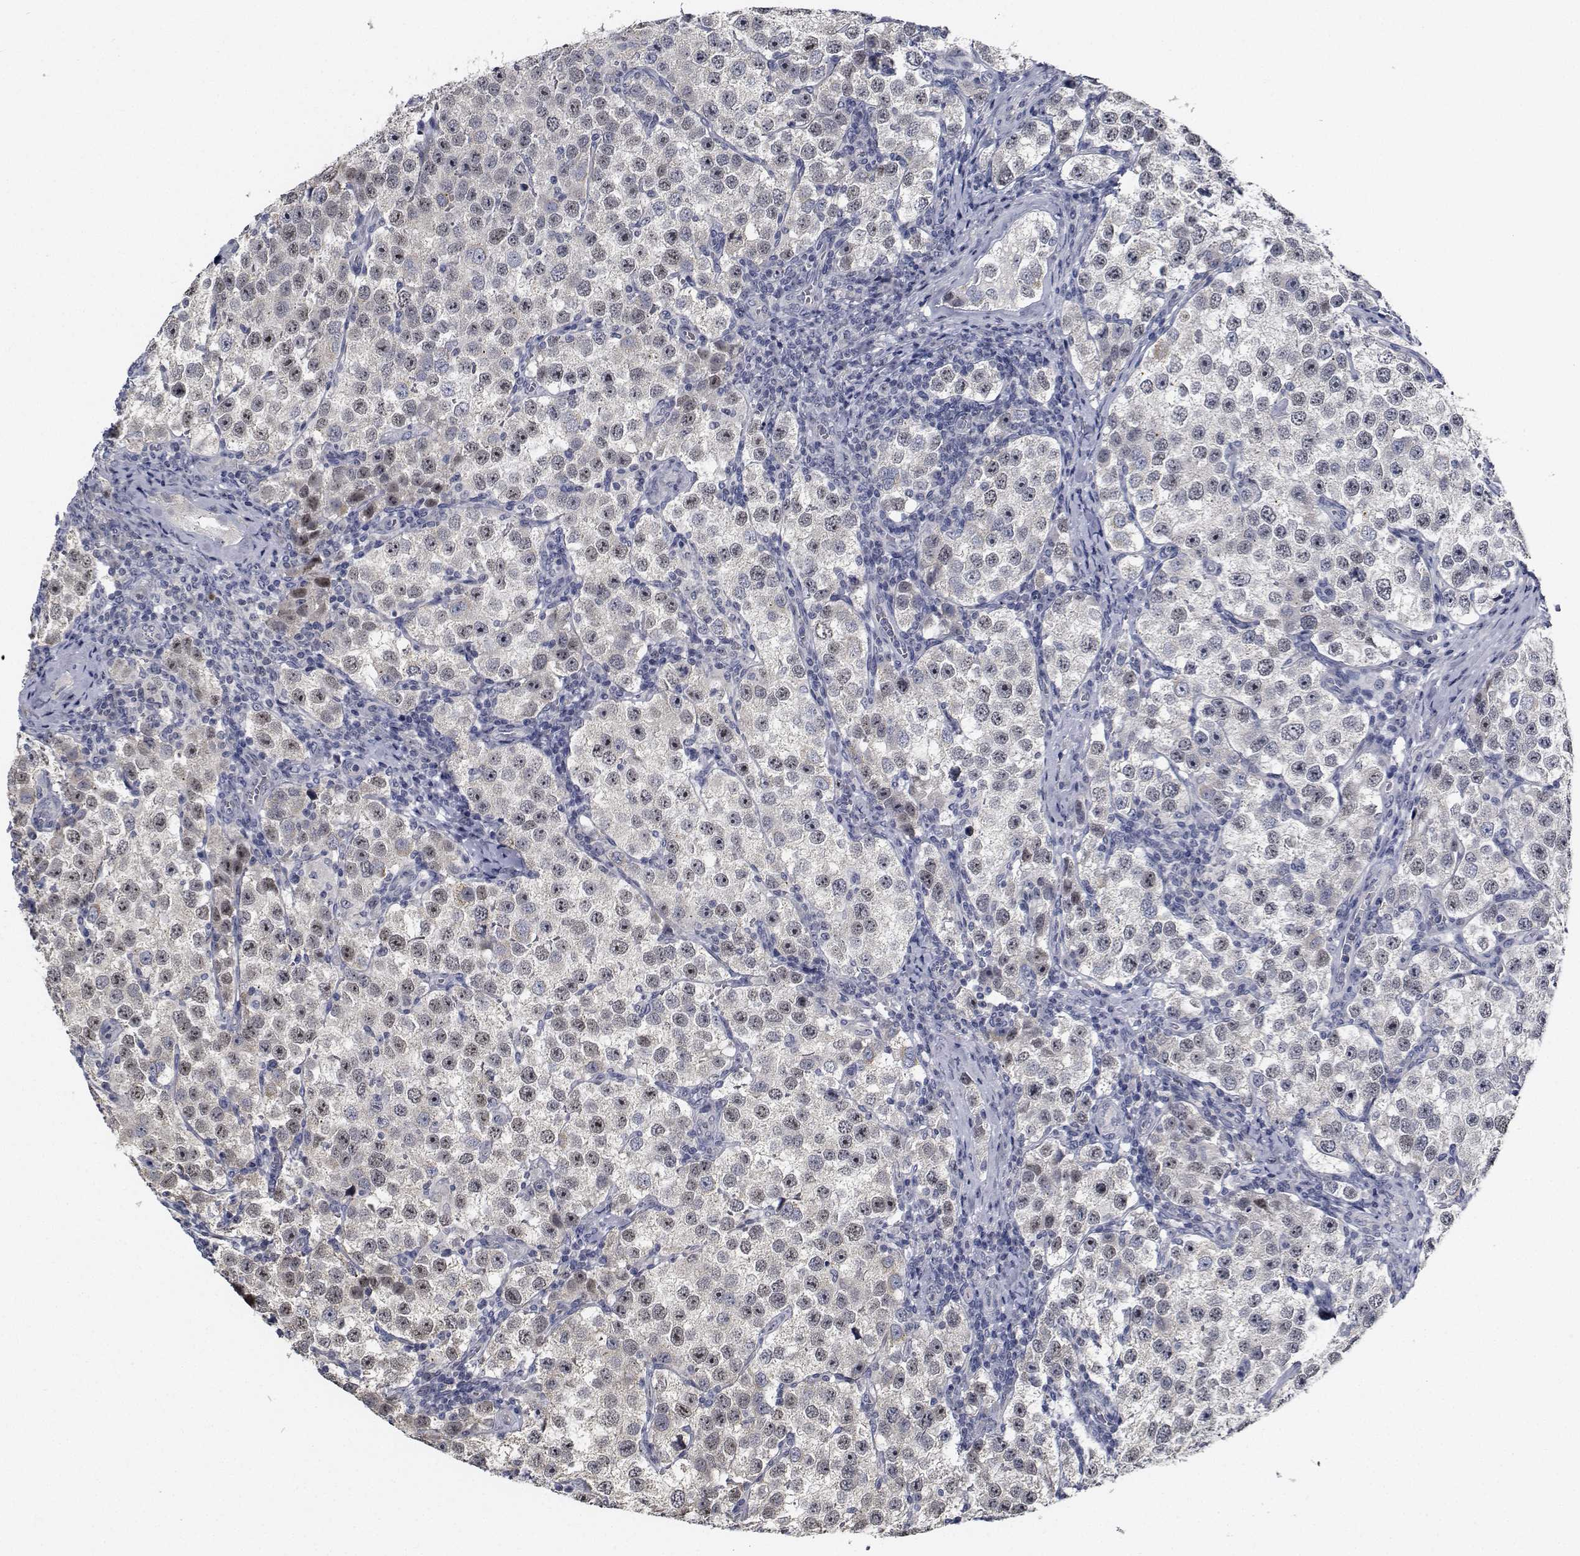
{"staining": {"intensity": "weak", "quantity": ">75%", "location": "nuclear"}, "tissue": "testis cancer", "cell_type": "Tumor cells", "image_type": "cancer", "snomed": [{"axis": "morphology", "description": "Seminoma, NOS"}, {"axis": "topography", "description": "Testis"}], "caption": "Testis cancer (seminoma) was stained to show a protein in brown. There is low levels of weak nuclear positivity in about >75% of tumor cells. The staining was performed using DAB (3,3'-diaminobenzidine) to visualize the protein expression in brown, while the nuclei were stained in blue with hematoxylin (Magnification: 20x).", "gene": "NVL", "patient": {"sex": "male", "age": 37}}